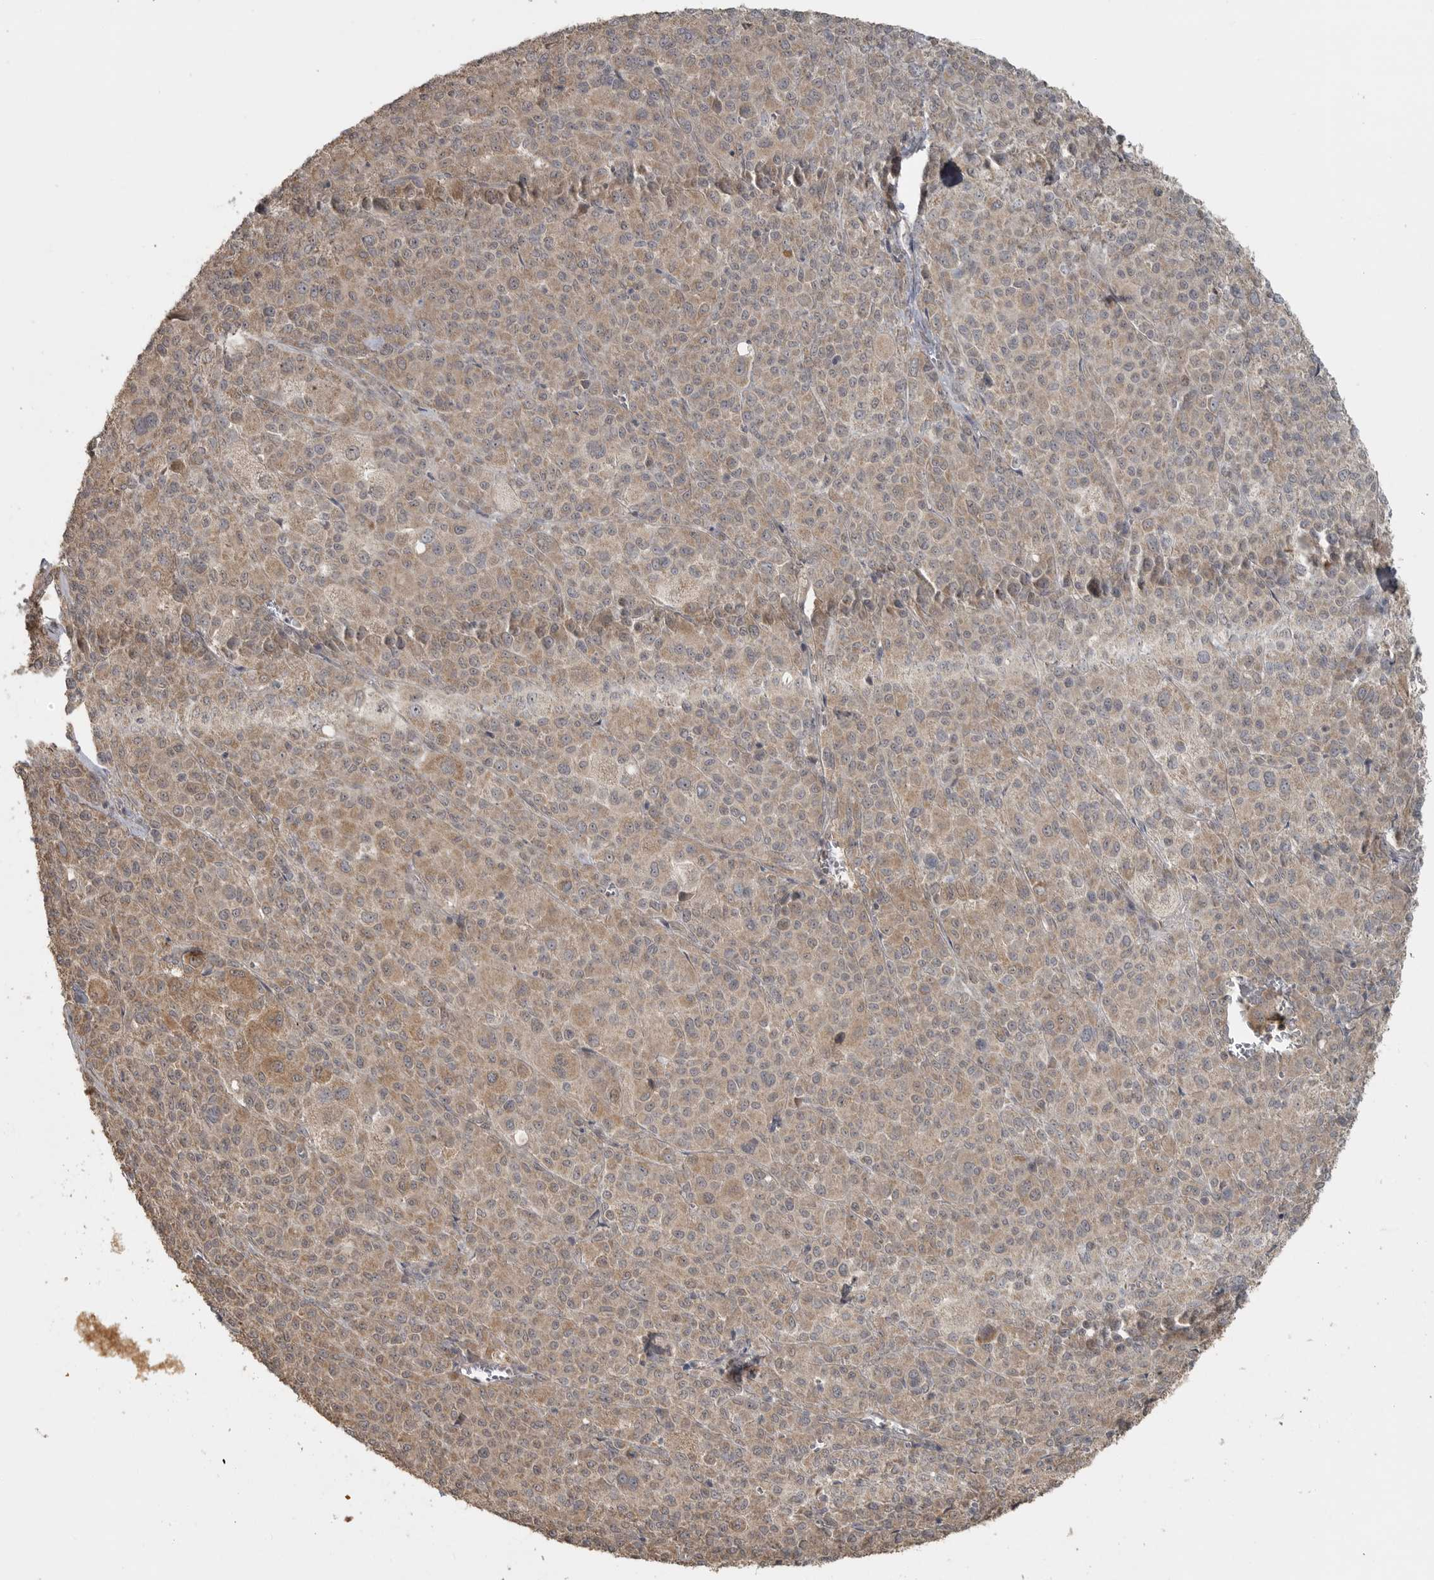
{"staining": {"intensity": "weak", "quantity": ">75%", "location": "cytoplasmic/membranous"}, "tissue": "melanoma", "cell_type": "Tumor cells", "image_type": "cancer", "snomed": [{"axis": "morphology", "description": "Malignant melanoma, Metastatic site"}, {"axis": "topography", "description": "Skin"}], "caption": "The immunohistochemical stain highlights weak cytoplasmic/membranous expression in tumor cells of malignant melanoma (metastatic site) tissue.", "gene": "LLGL1", "patient": {"sex": "female", "age": 74}}